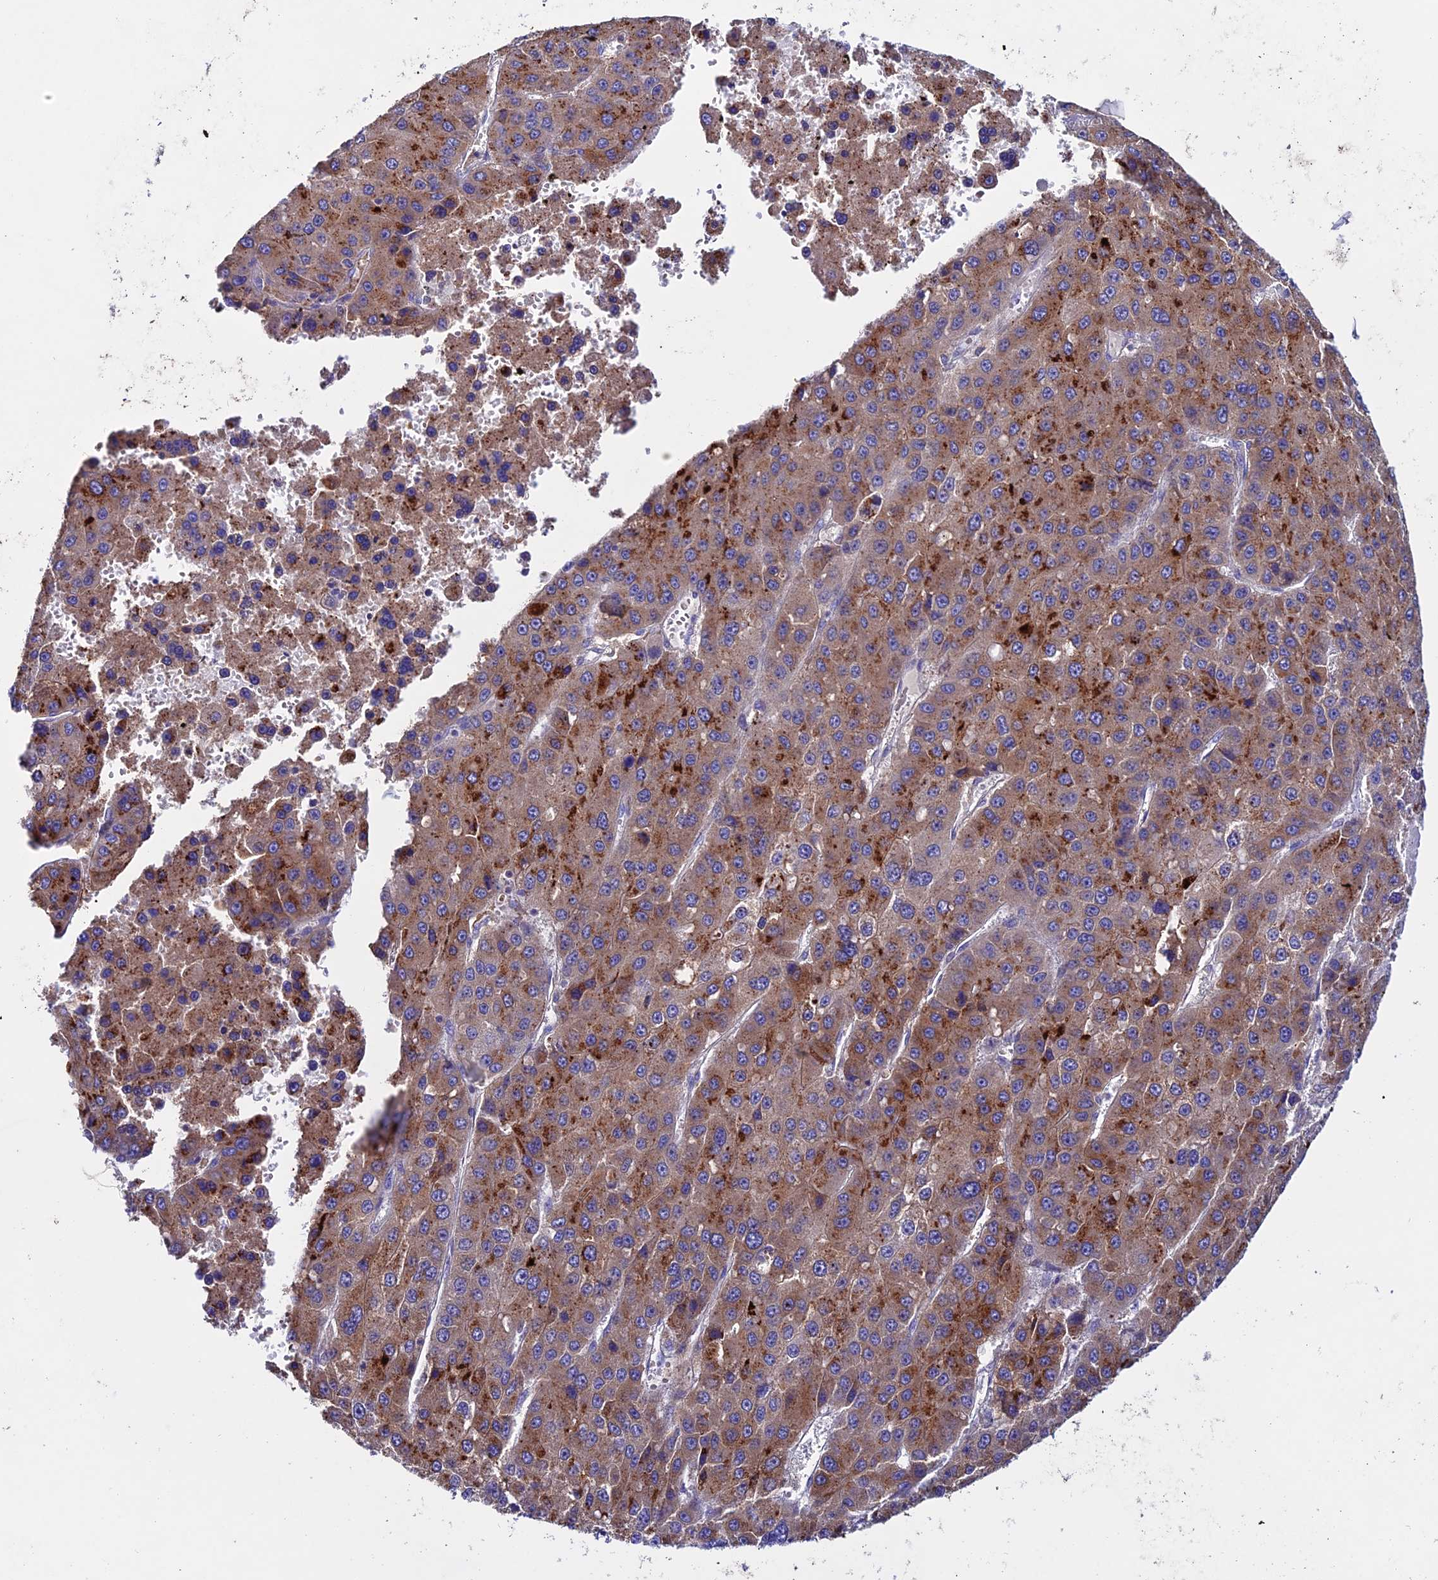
{"staining": {"intensity": "moderate", "quantity": ">75%", "location": "cytoplasmic/membranous"}, "tissue": "liver cancer", "cell_type": "Tumor cells", "image_type": "cancer", "snomed": [{"axis": "morphology", "description": "Carcinoma, Hepatocellular, NOS"}, {"axis": "topography", "description": "Liver"}], "caption": "Moderate cytoplasmic/membranous positivity for a protein is appreciated in about >75% of tumor cells of liver hepatocellular carcinoma using immunohistochemistry.", "gene": "OR51Q1", "patient": {"sex": "female", "age": 73}}